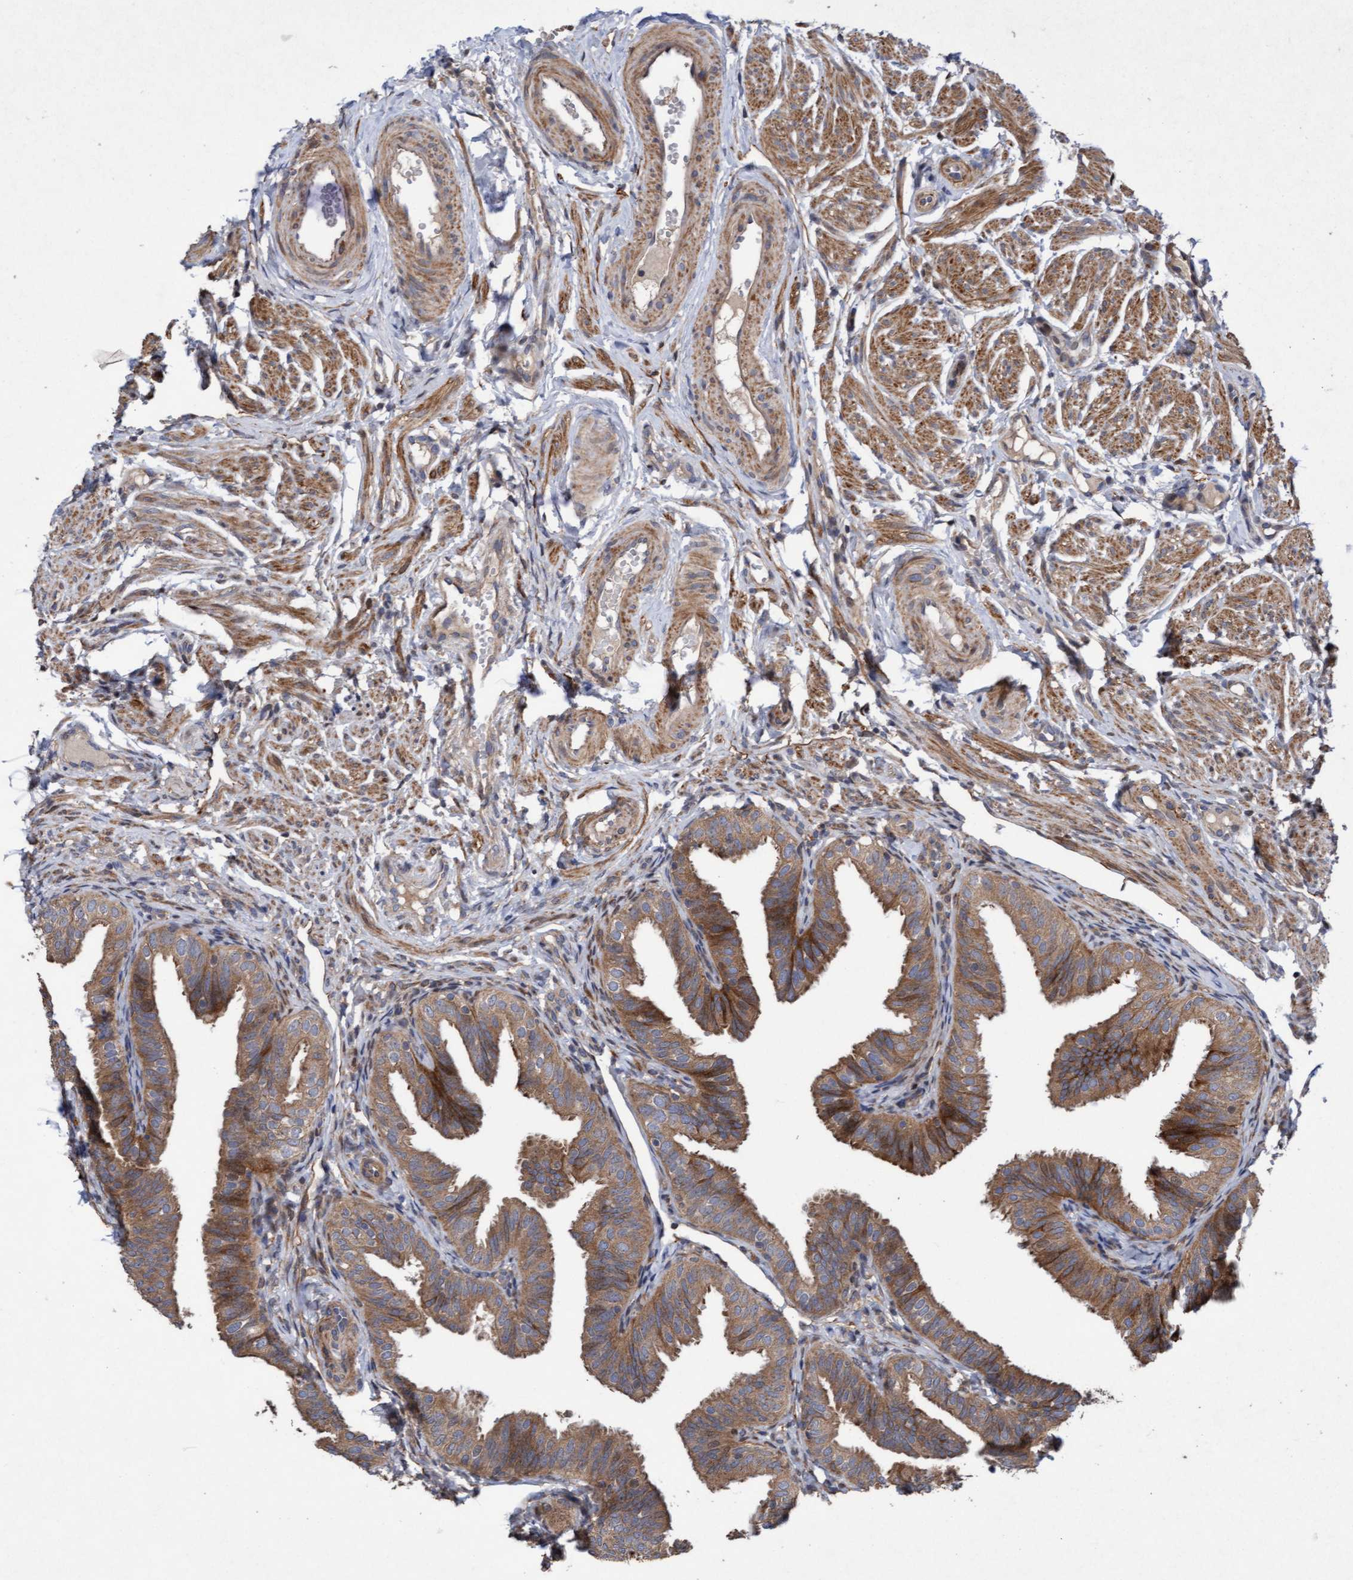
{"staining": {"intensity": "moderate", "quantity": ">75%", "location": "cytoplasmic/membranous"}, "tissue": "fallopian tube", "cell_type": "Glandular cells", "image_type": "normal", "snomed": [{"axis": "morphology", "description": "Normal tissue, NOS"}, {"axis": "topography", "description": "Fallopian tube"}], "caption": "There is medium levels of moderate cytoplasmic/membranous expression in glandular cells of unremarkable fallopian tube, as demonstrated by immunohistochemical staining (brown color).", "gene": "ELP5", "patient": {"sex": "female", "age": 35}}